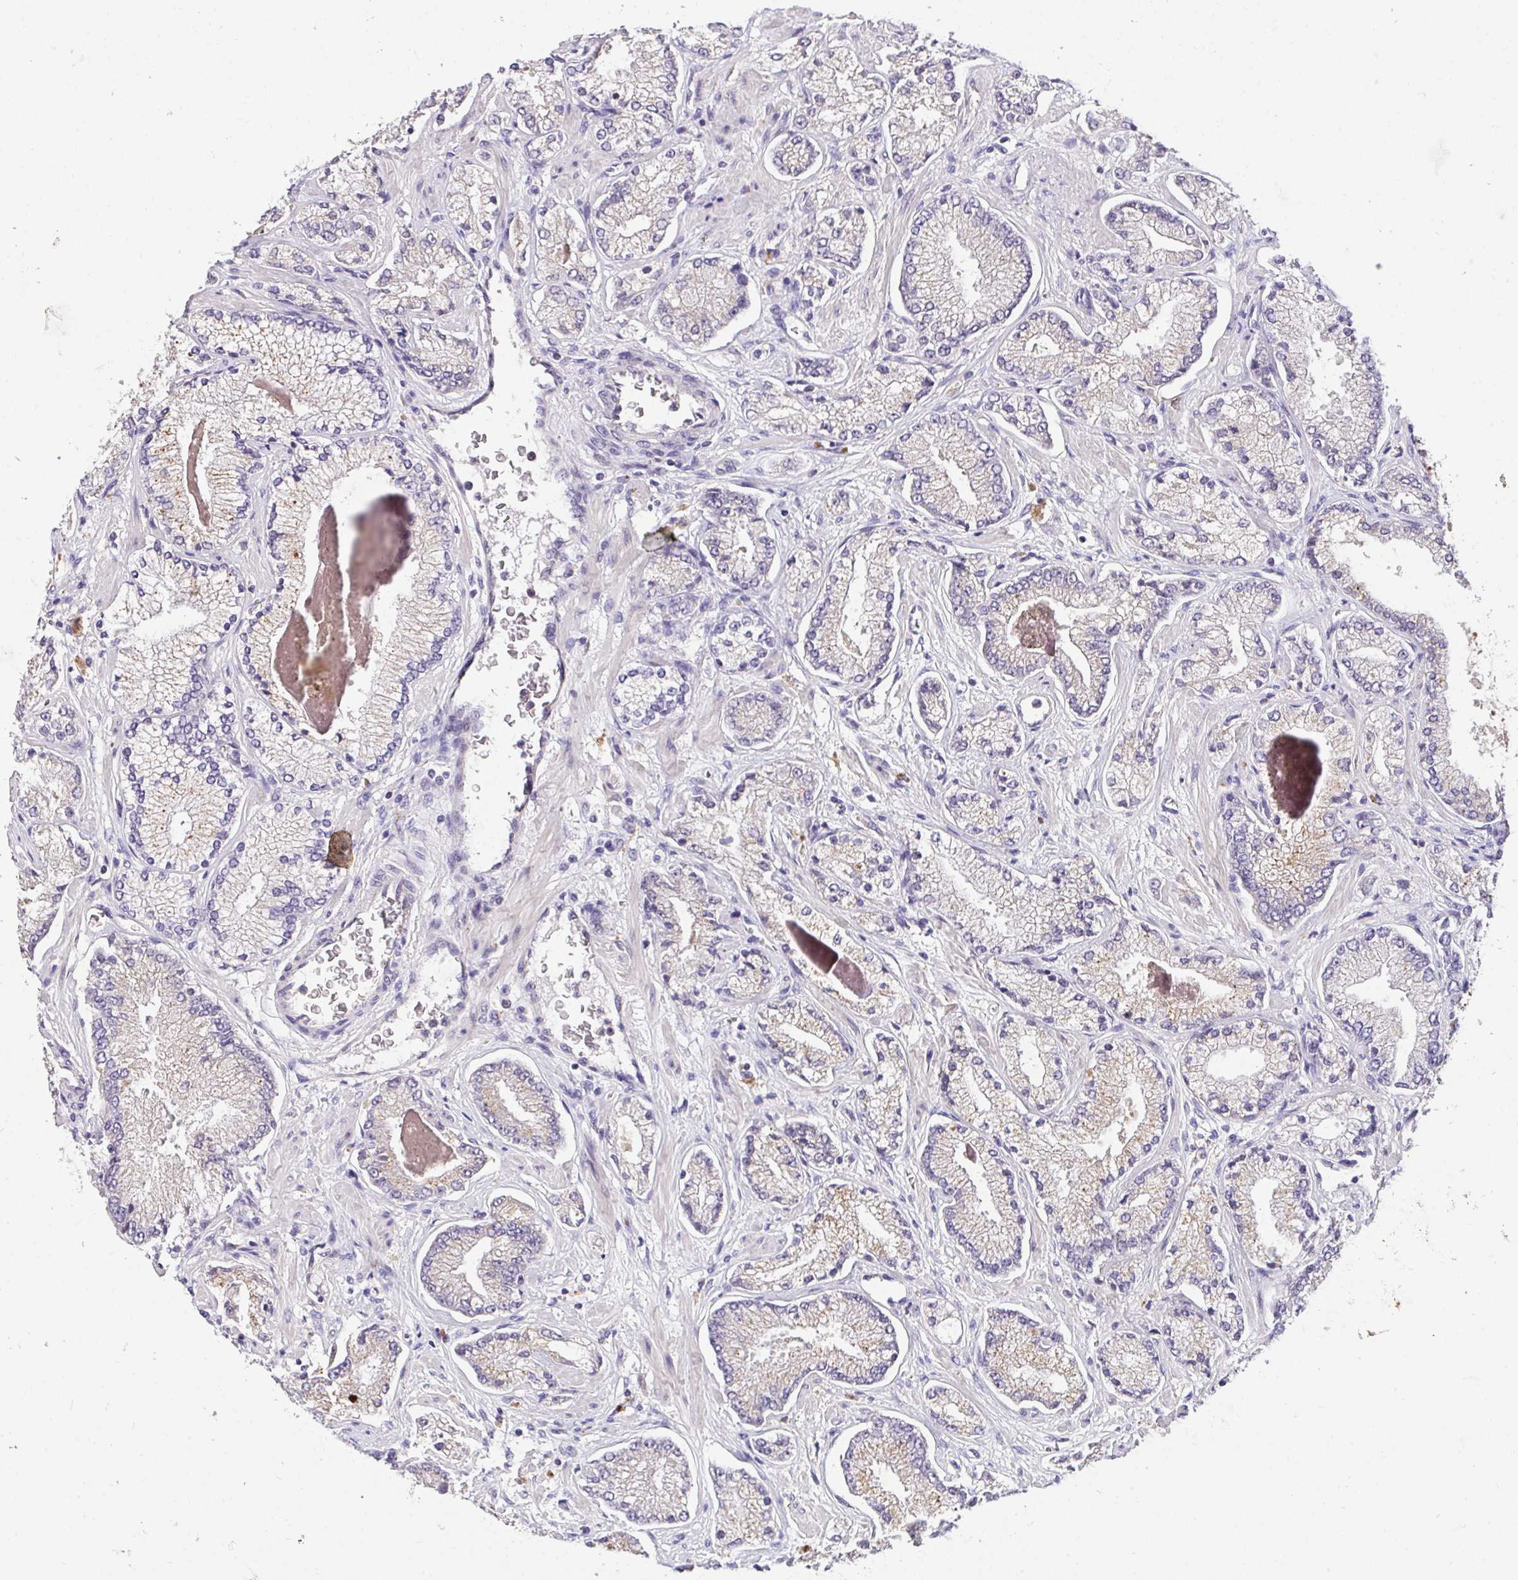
{"staining": {"intensity": "negative", "quantity": "none", "location": "none"}, "tissue": "prostate cancer", "cell_type": "Tumor cells", "image_type": "cancer", "snomed": [{"axis": "morphology", "description": "Normal tissue, NOS"}, {"axis": "morphology", "description": "Adenocarcinoma, High grade"}, {"axis": "topography", "description": "Prostate"}, {"axis": "topography", "description": "Peripheral nerve tissue"}], "caption": "Tumor cells show no significant protein staining in high-grade adenocarcinoma (prostate).", "gene": "C19orf54", "patient": {"sex": "male", "age": 68}}